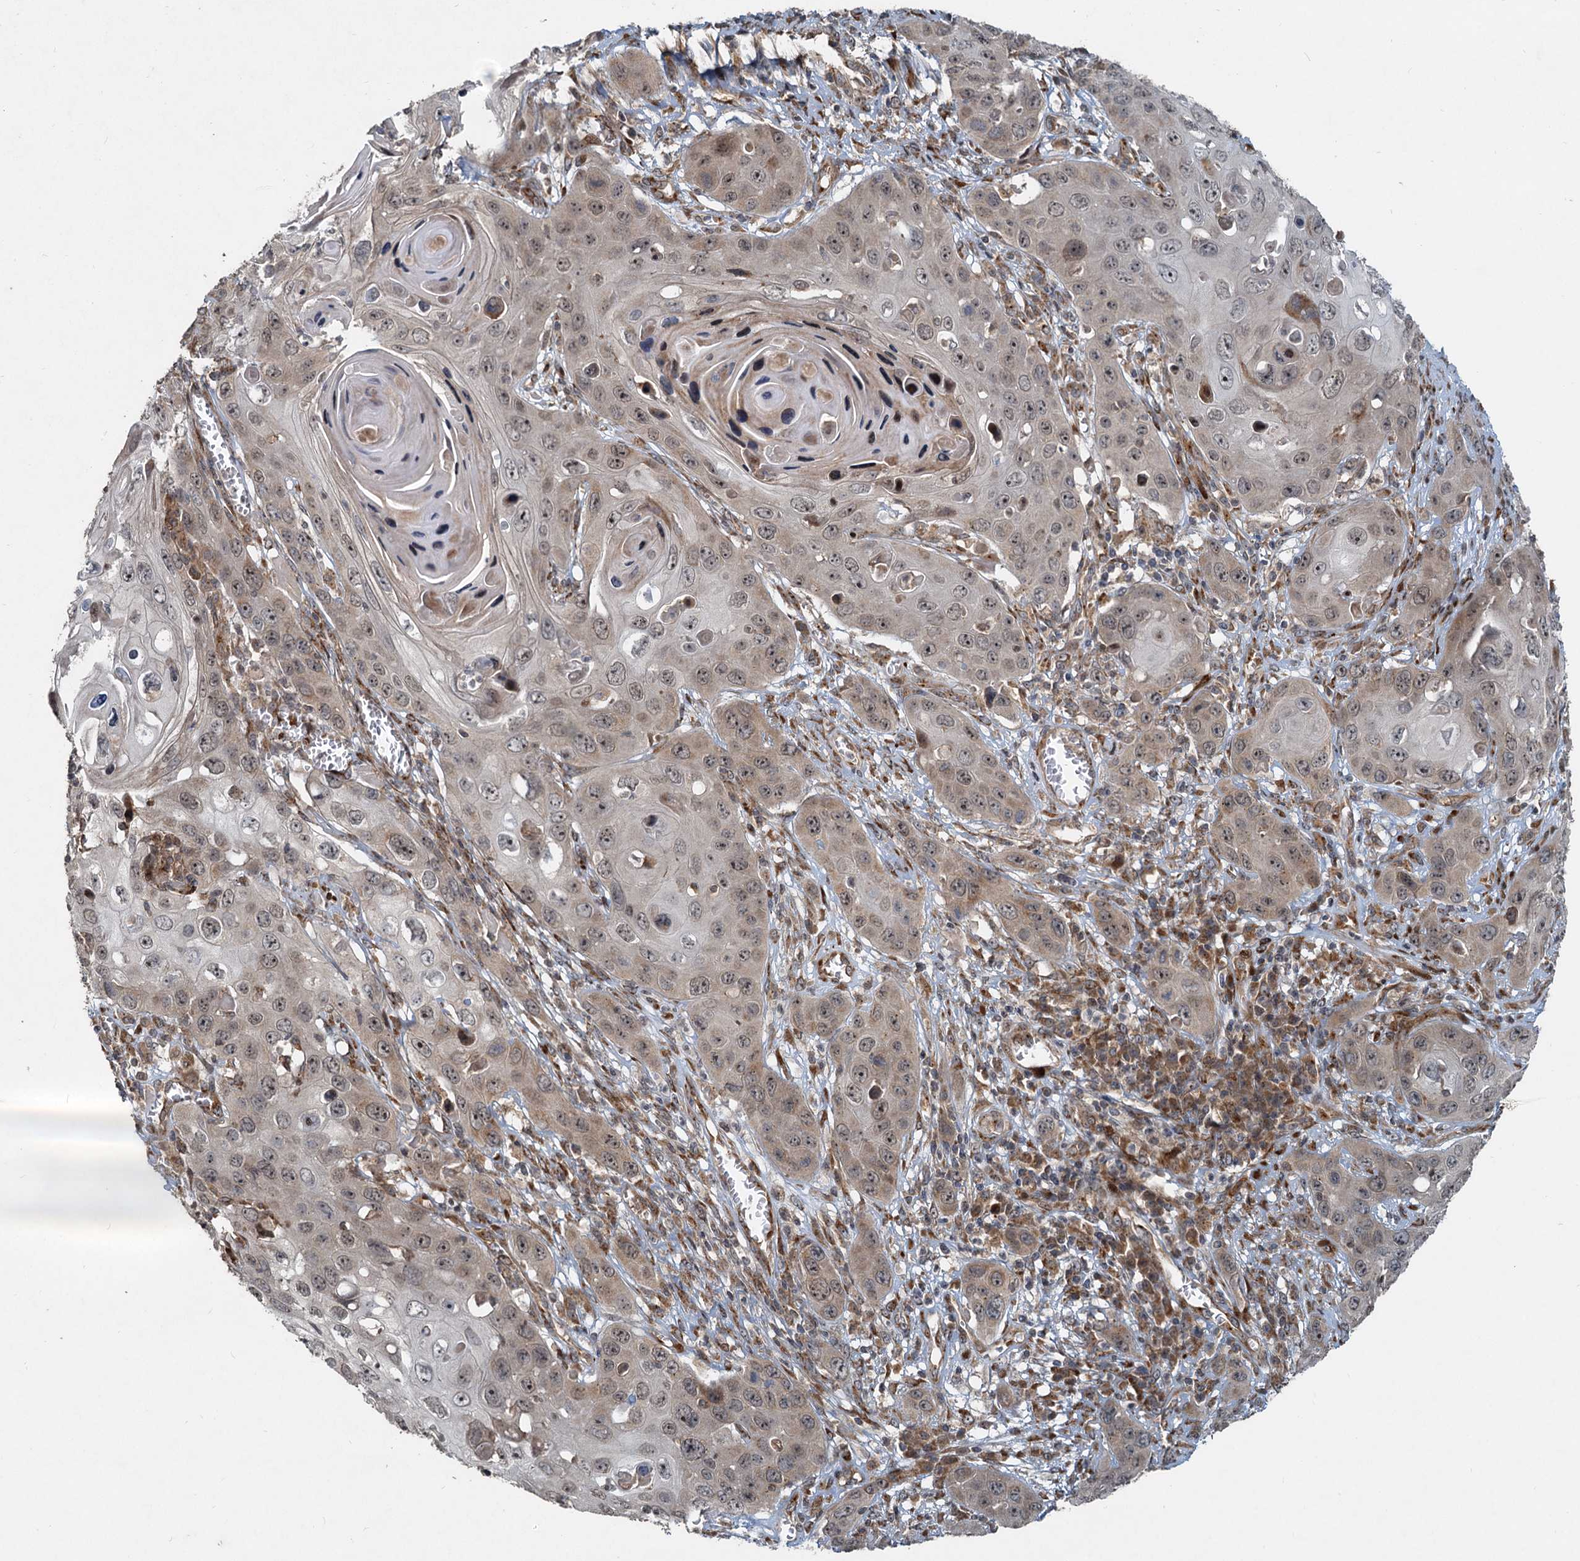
{"staining": {"intensity": "moderate", "quantity": "25%-75%", "location": "cytoplasmic/membranous,nuclear"}, "tissue": "skin cancer", "cell_type": "Tumor cells", "image_type": "cancer", "snomed": [{"axis": "morphology", "description": "Squamous cell carcinoma, NOS"}, {"axis": "topography", "description": "Skin"}], "caption": "An immunohistochemistry image of neoplastic tissue is shown. Protein staining in brown shows moderate cytoplasmic/membranous and nuclear positivity in skin squamous cell carcinoma within tumor cells. The staining was performed using DAB to visualize the protein expression in brown, while the nuclei were stained in blue with hematoxylin (Magnification: 20x).", "gene": "CEP68", "patient": {"sex": "male", "age": 55}}